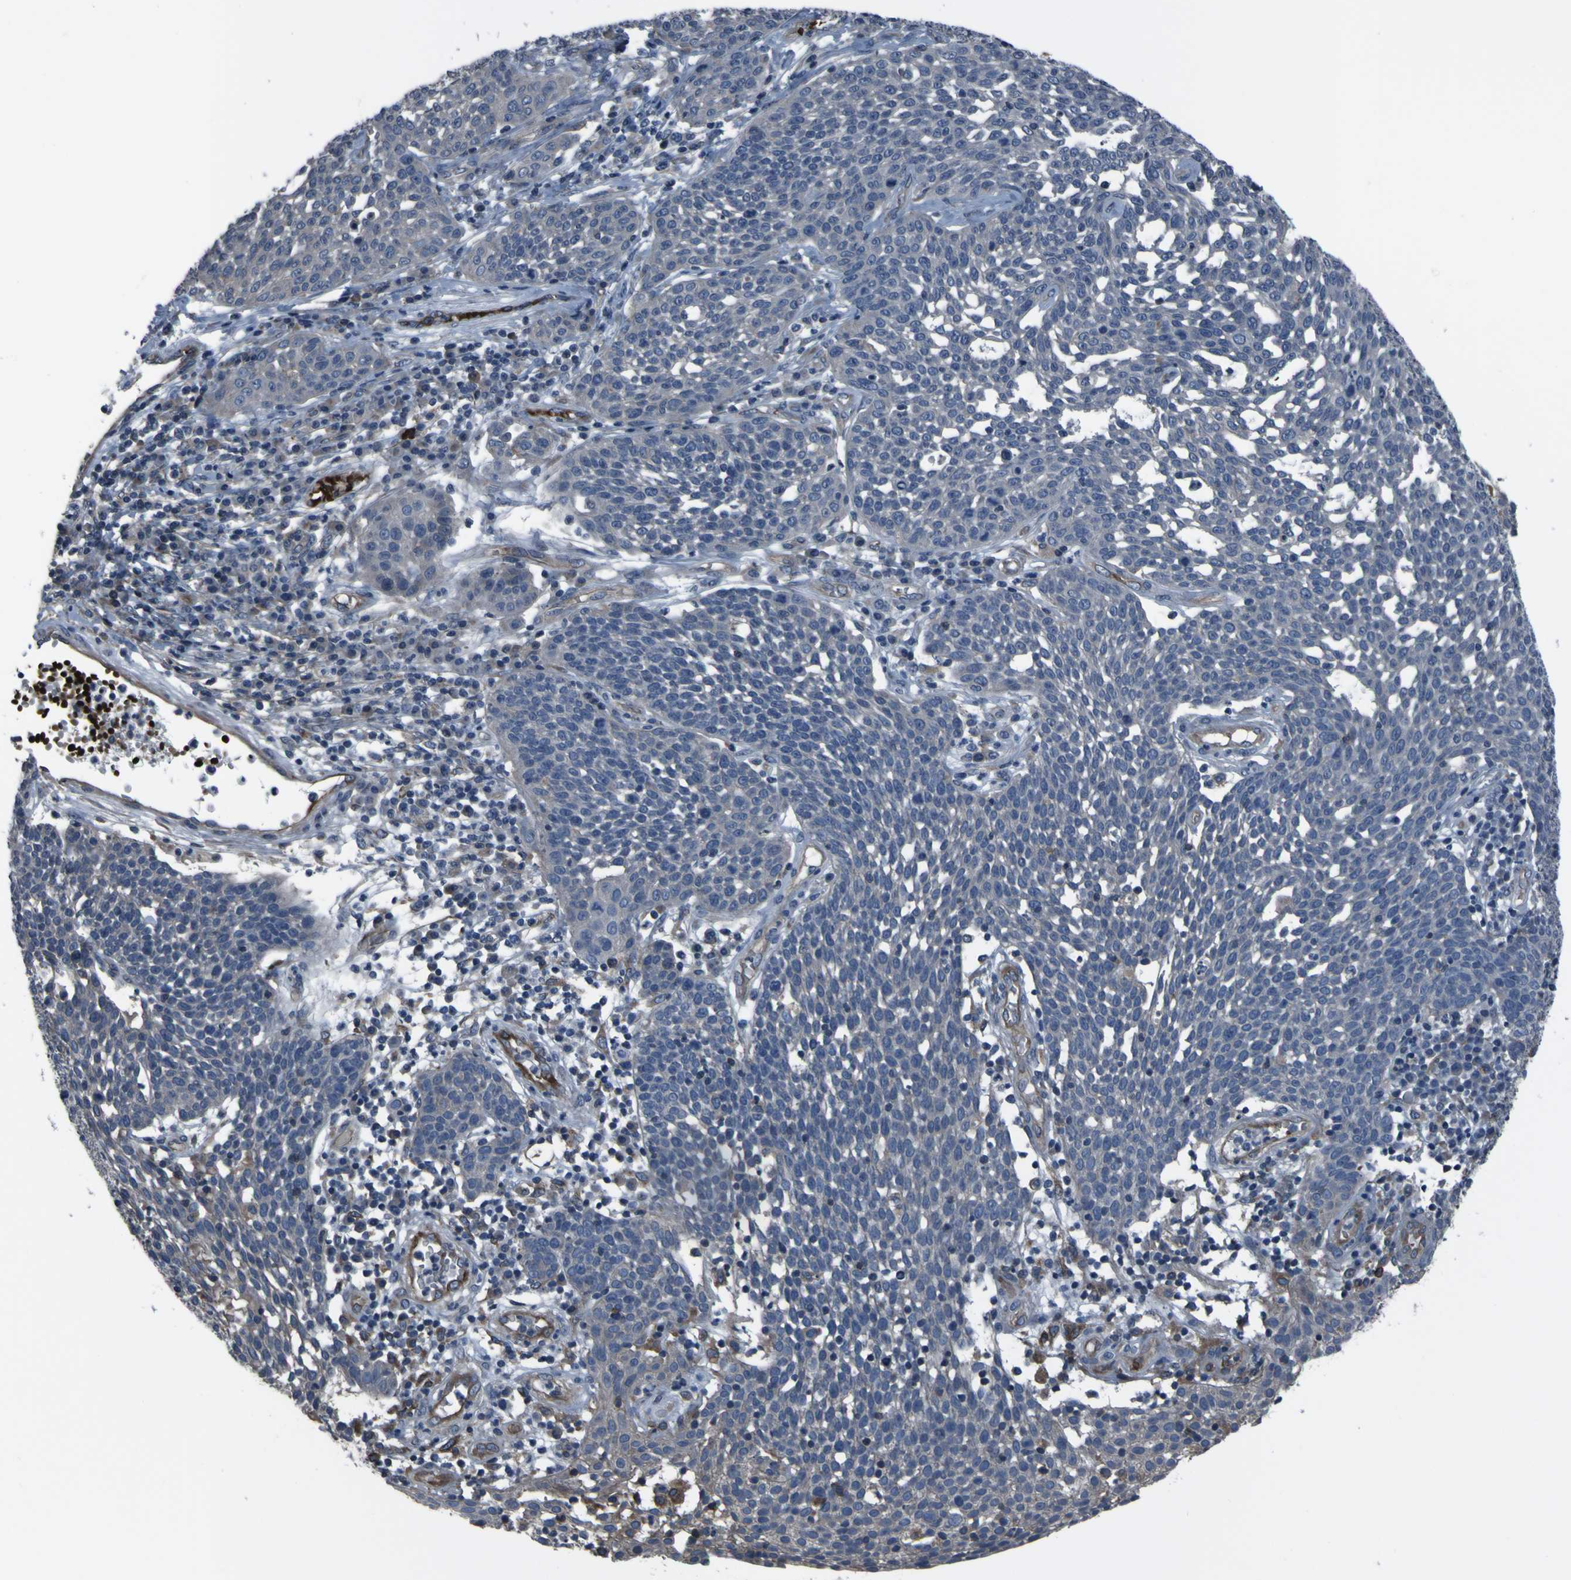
{"staining": {"intensity": "weak", "quantity": "<25%", "location": "cytoplasmic/membranous"}, "tissue": "cervical cancer", "cell_type": "Tumor cells", "image_type": "cancer", "snomed": [{"axis": "morphology", "description": "Squamous cell carcinoma, NOS"}, {"axis": "topography", "description": "Cervix"}], "caption": "This is an immunohistochemistry (IHC) histopathology image of human squamous cell carcinoma (cervical). There is no positivity in tumor cells.", "gene": "GRAMD1A", "patient": {"sex": "female", "age": 34}}